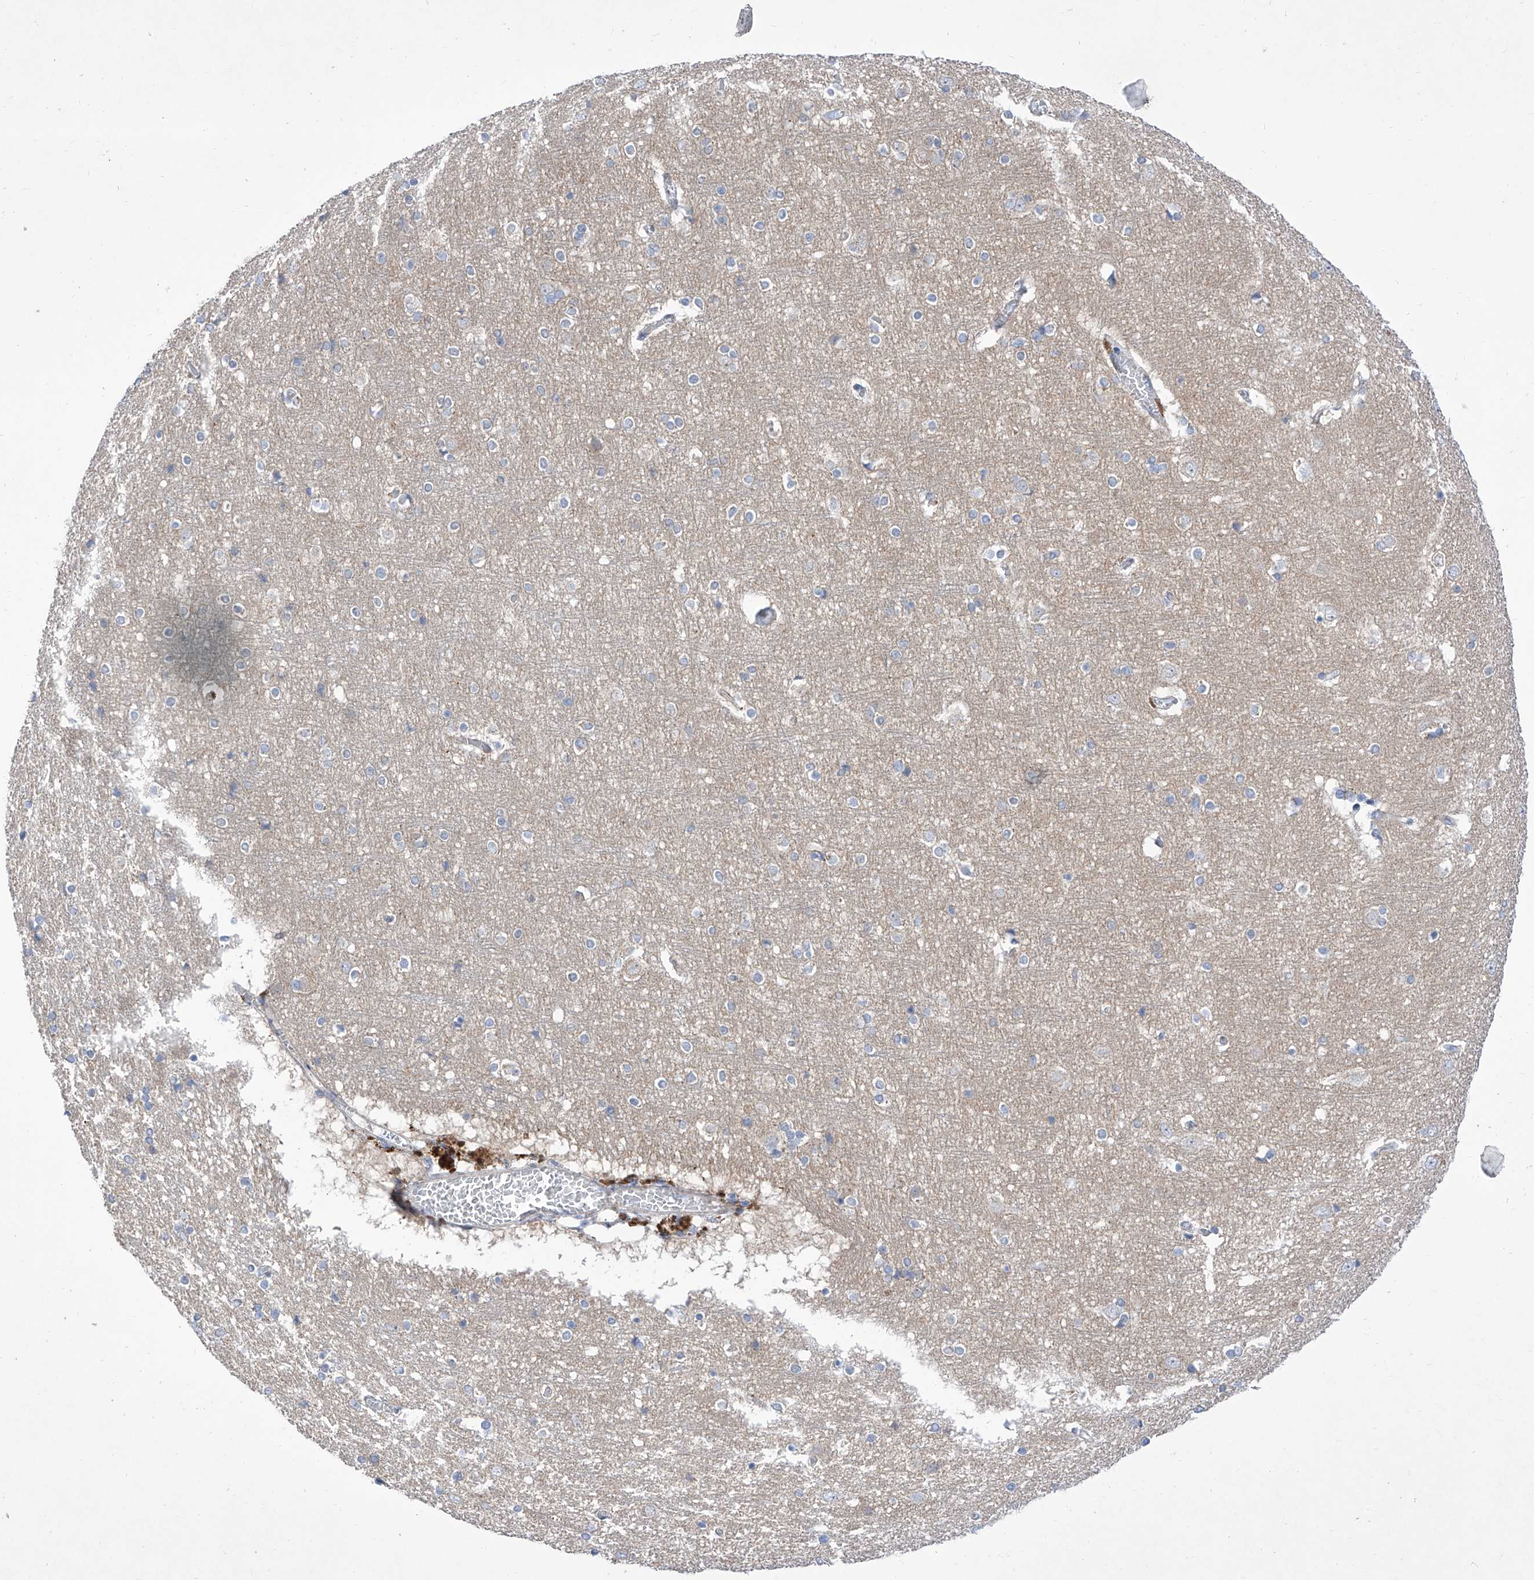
{"staining": {"intensity": "negative", "quantity": "none", "location": "none"}, "tissue": "cerebral cortex", "cell_type": "Endothelial cells", "image_type": "normal", "snomed": [{"axis": "morphology", "description": "Normal tissue, NOS"}, {"axis": "topography", "description": "Cerebral cortex"}], "caption": "This is an immunohistochemistry (IHC) image of unremarkable cerebral cortex. There is no positivity in endothelial cells.", "gene": "SRBD1", "patient": {"sex": "male", "age": 54}}